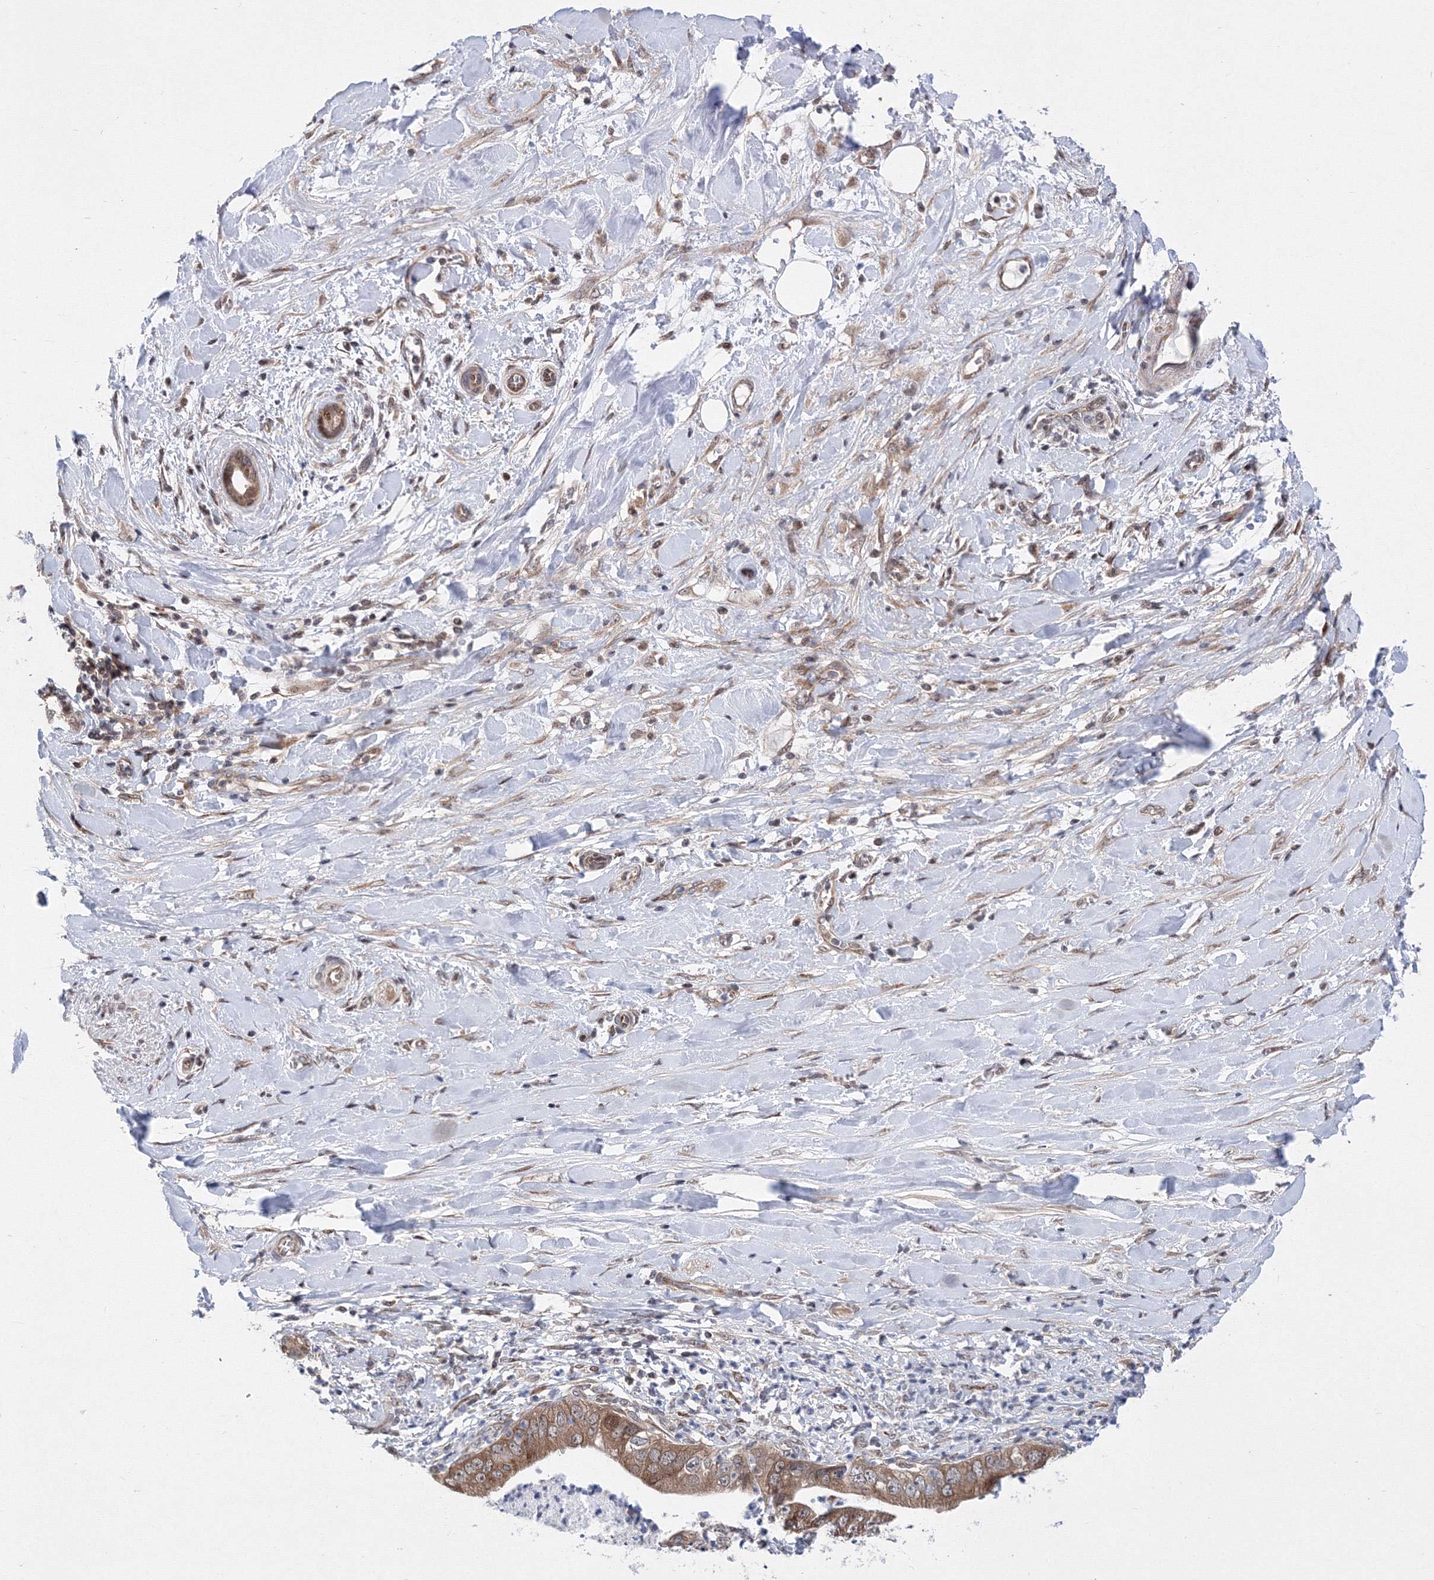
{"staining": {"intensity": "moderate", "quantity": ">75%", "location": "cytoplasmic/membranous,nuclear"}, "tissue": "pancreatic cancer", "cell_type": "Tumor cells", "image_type": "cancer", "snomed": [{"axis": "morphology", "description": "Adenocarcinoma, NOS"}, {"axis": "topography", "description": "Pancreas"}], "caption": "Pancreatic cancer stained with DAB (3,3'-diaminobenzidine) IHC displays medium levels of moderate cytoplasmic/membranous and nuclear positivity in approximately >75% of tumor cells. Using DAB (3,3'-diaminobenzidine) (brown) and hematoxylin (blue) stains, captured at high magnification using brightfield microscopy.", "gene": "GPN1", "patient": {"sex": "female", "age": 78}}